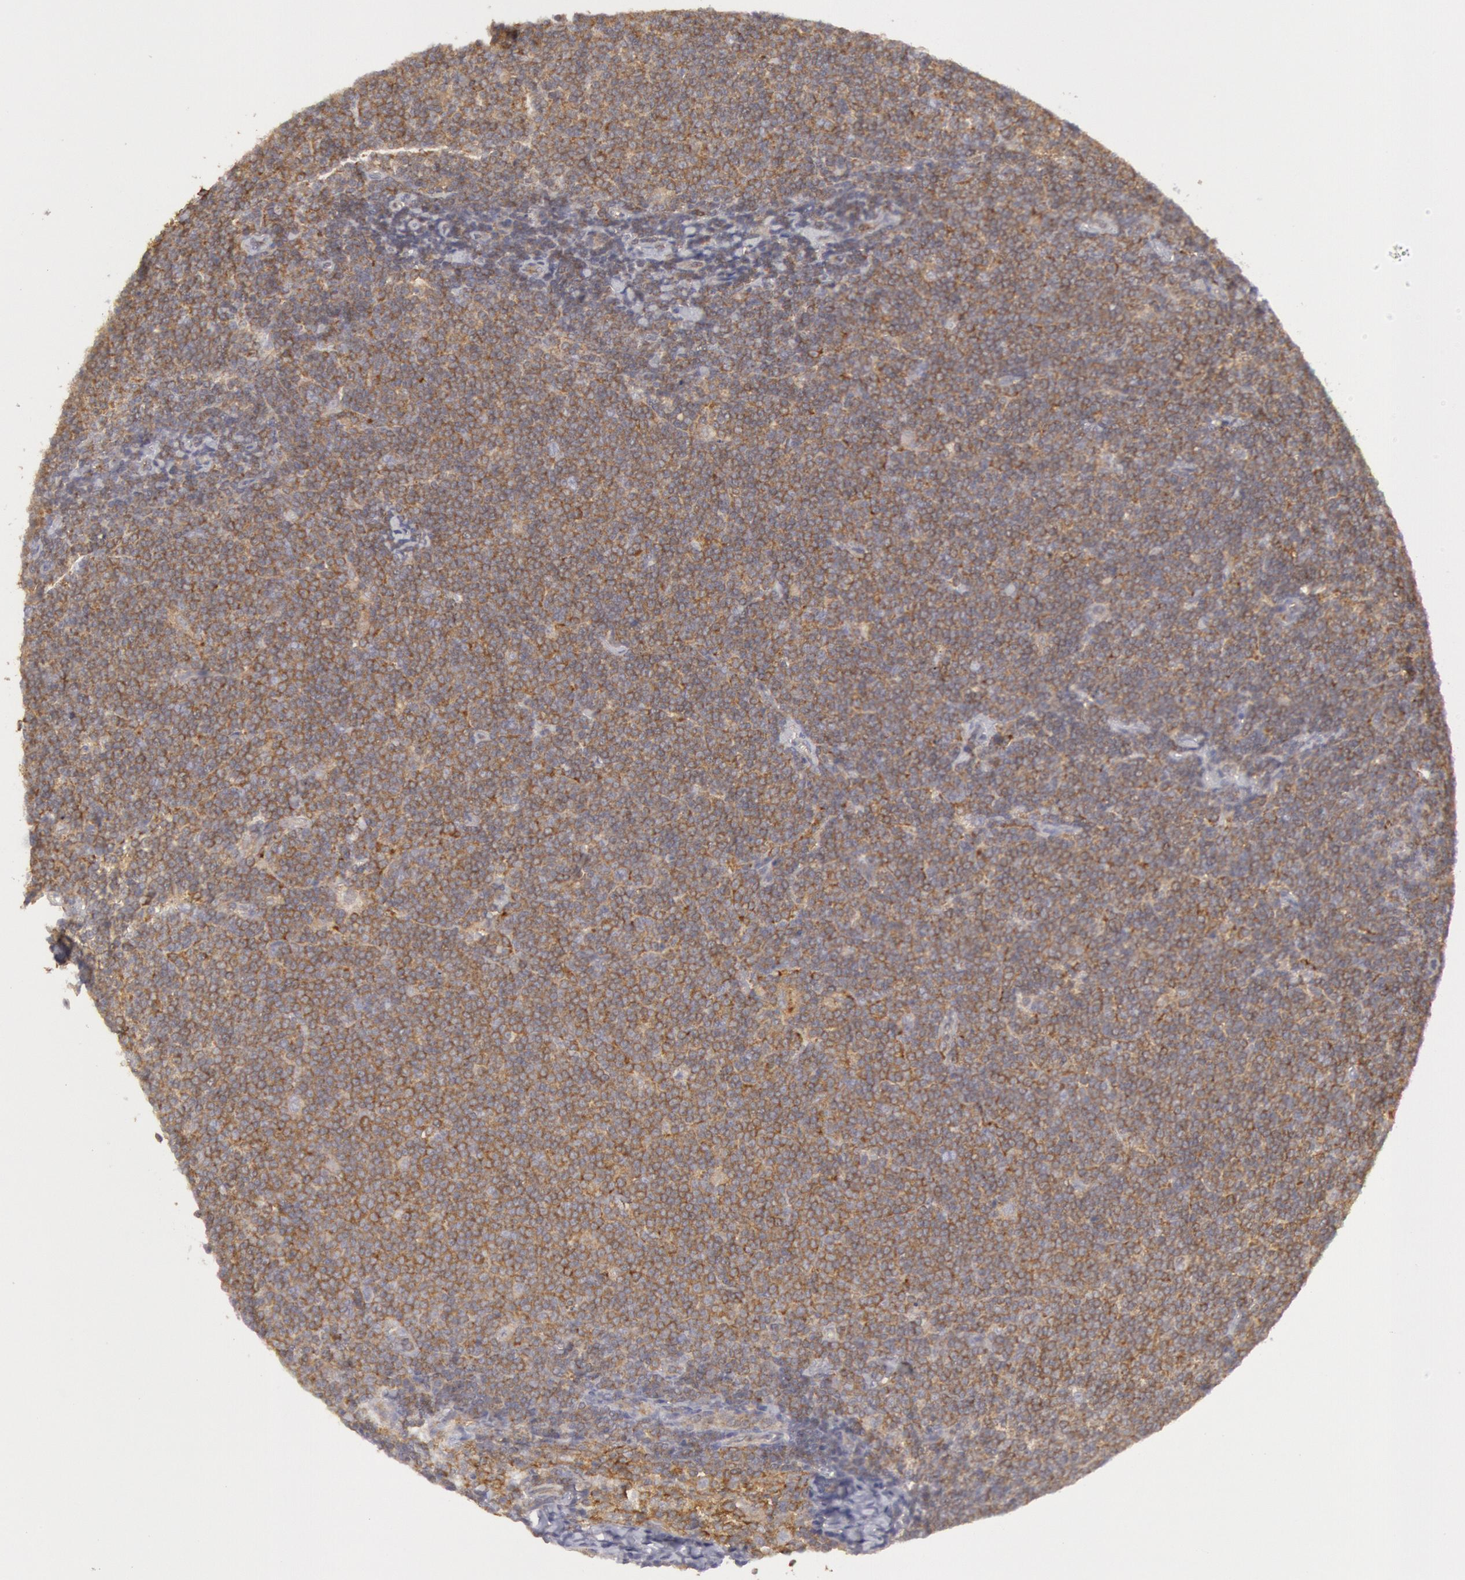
{"staining": {"intensity": "moderate", "quantity": ">75%", "location": "cytoplasmic/membranous"}, "tissue": "lymphoma", "cell_type": "Tumor cells", "image_type": "cancer", "snomed": [{"axis": "morphology", "description": "Malignant lymphoma, non-Hodgkin's type, Low grade"}, {"axis": "topography", "description": "Lymph node"}], "caption": "Lymphoma was stained to show a protein in brown. There is medium levels of moderate cytoplasmic/membranous staining in approximately >75% of tumor cells. (DAB (3,3'-diaminobenzidine) IHC with brightfield microscopy, high magnification).", "gene": "IKBKB", "patient": {"sex": "male", "age": 65}}